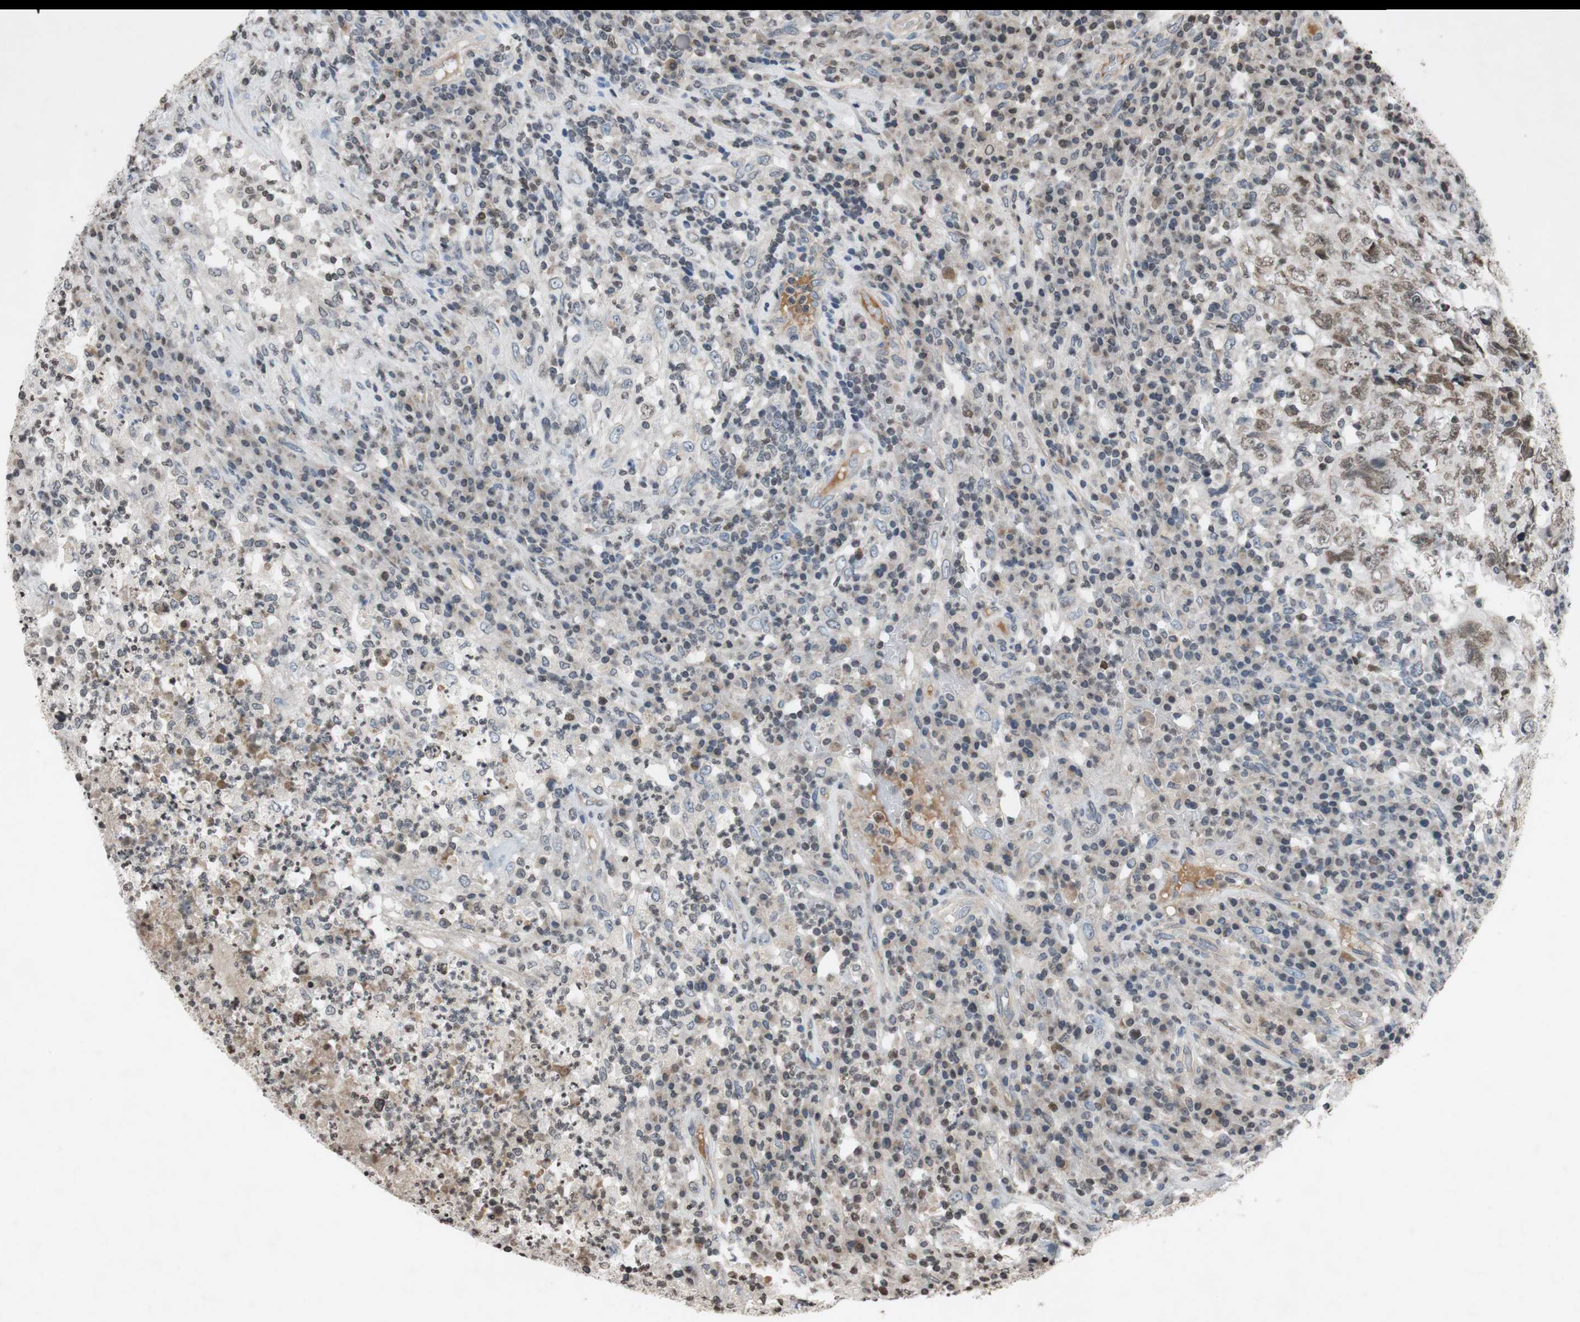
{"staining": {"intensity": "negative", "quantity": "none", "location": "none"}, "tissue": "testis cancer", "cell_type": "Tumor cells", "image_type": "cancer", "snomed": [{"axis": "morphology", "description": "Necrosis, NOS"}, {"axis": "morphology", "description": "Carcinoma, Embryonal, NOS"}, {"axis": "topography", "description": "Testis"}], "caption": "High magnification brightfield microscopy of testis embryonal carcinoma stained with DAB (brown) and counterstained with hematoxylin (blue): tumor cells show no significant staining.", "gene": "MCM6", "patient": {"sex": "male", "age": 19}}